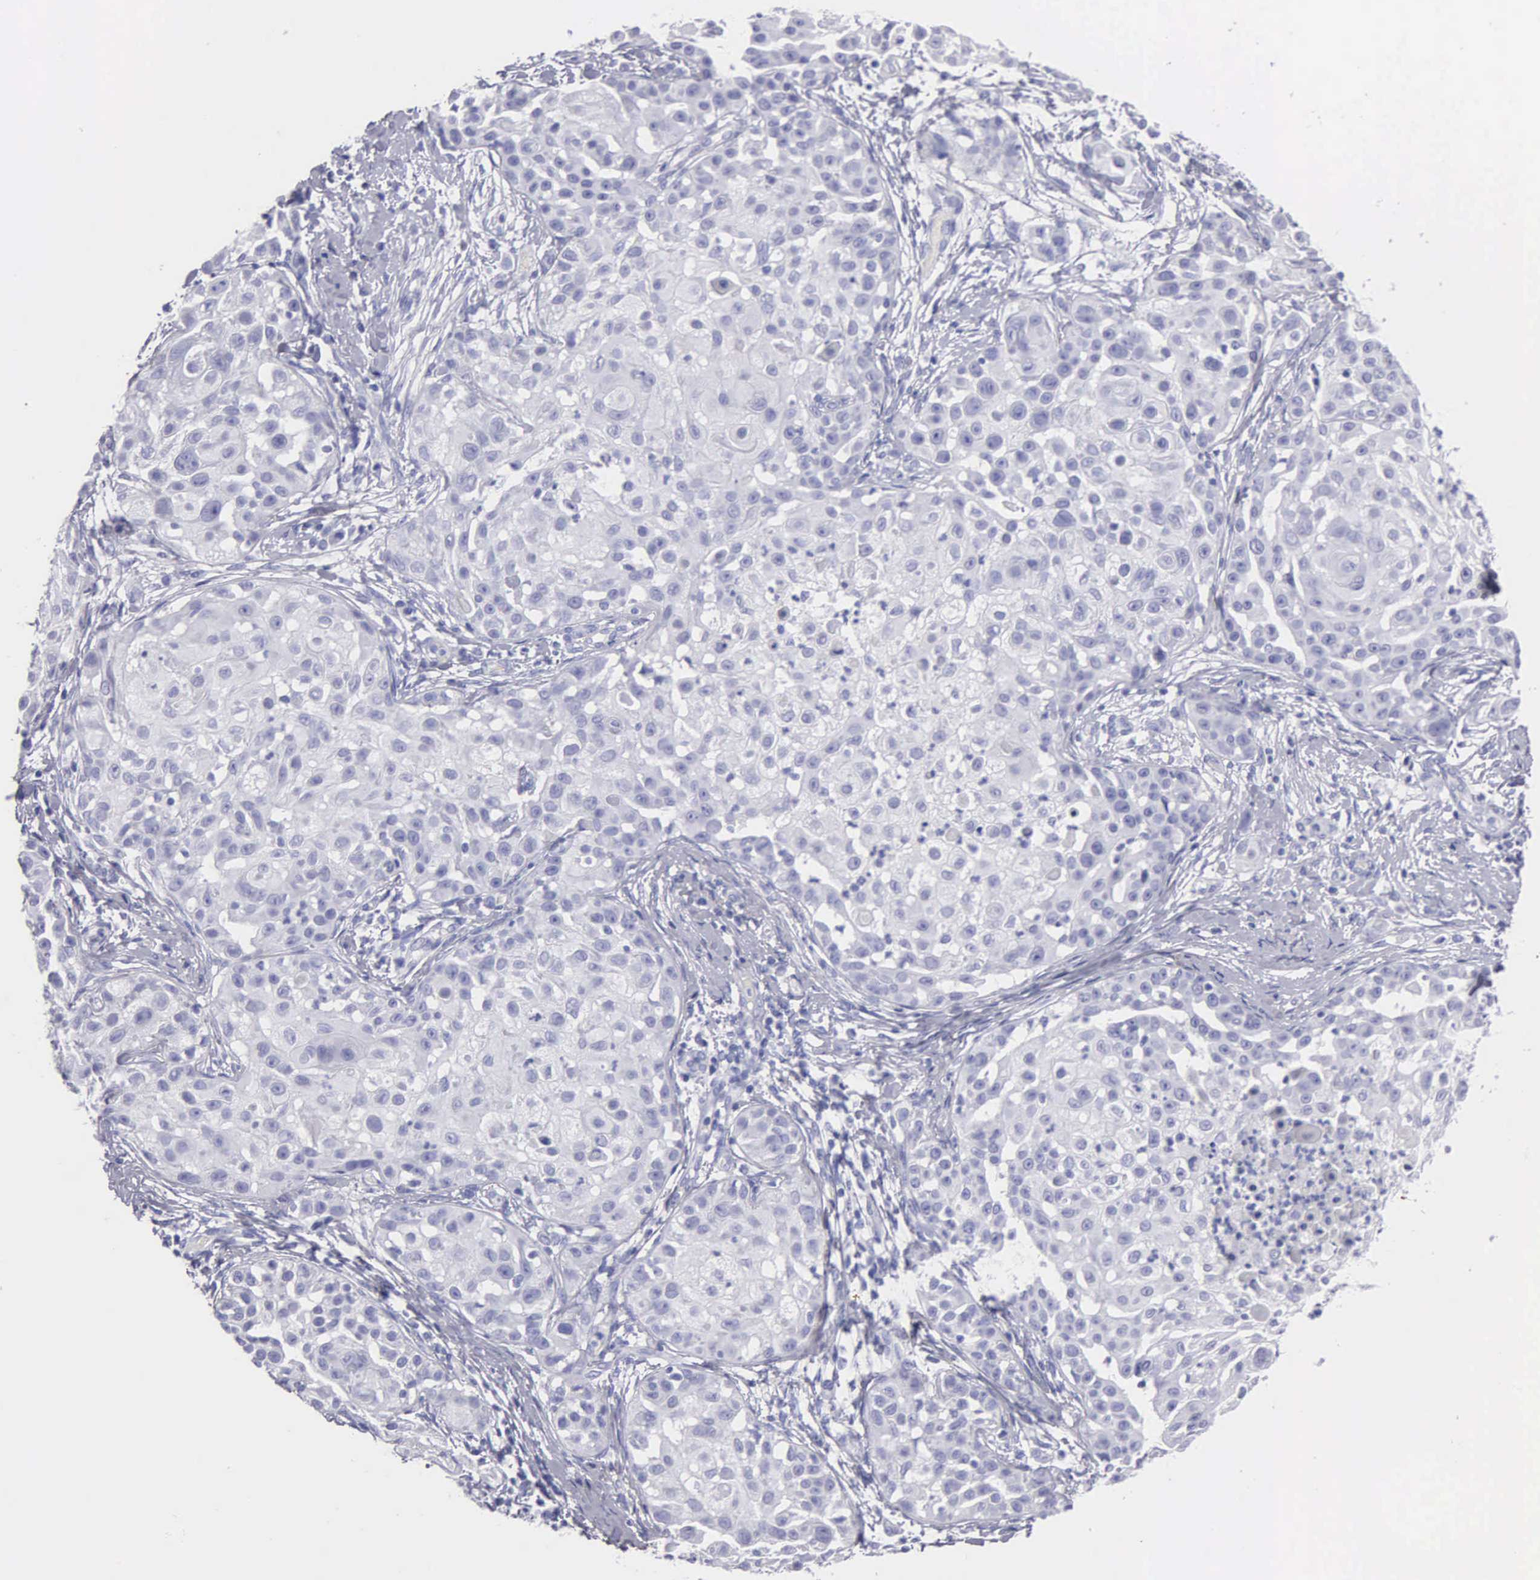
{"staining": {"intensity": "negative", "quantity": "none", "location": "none"}, "tissue": "skin cancer", "cell_type": "Tumor cells", "image_type": "cancer", "snomed": [{"axis": "morphology", "description": "Squamous cell carcinoma, NOS"}, {"axis": "topography", "description": "Skin"}], "caption": "The histopathology image demonstrates no staining of tumor cells in skin cancer (squamous cell carcinoma). The staining was performed using DAB to visualize the protein expression in brown, while the nuclei were stained in blue with hematoxylin (Magnification: 20x).", "gene": "FBLN5", "patient": {"sex": "female", "age": 57}}